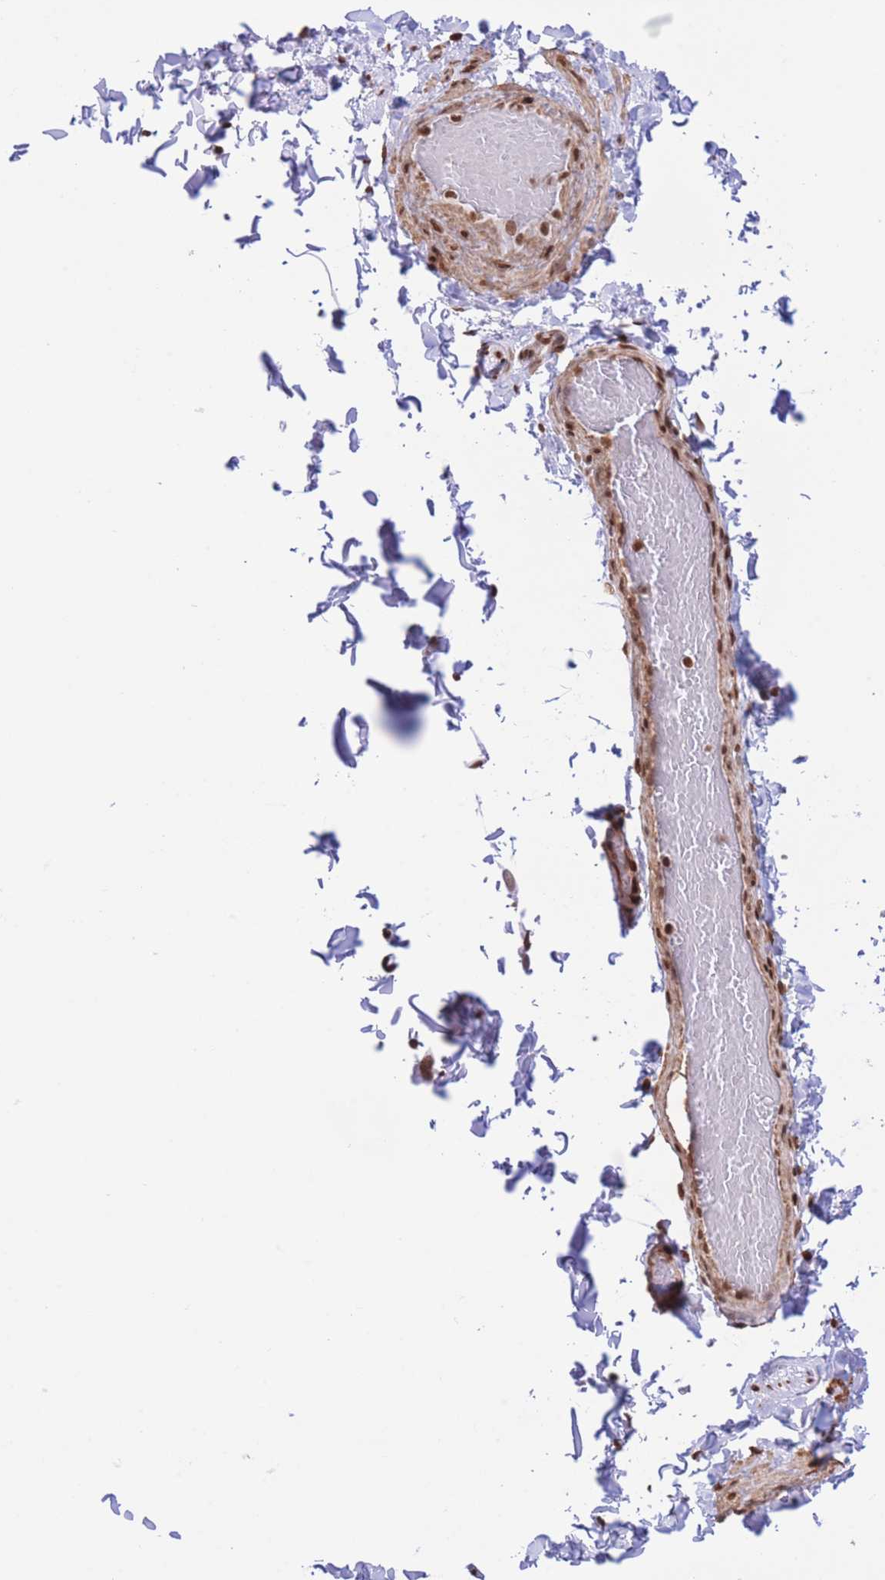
{"staining": {"intensity": "strong", "quantity": ">75%", "location": "nuclear"}, "tissue": "adipose tissue", "cell_type": "Adipocytes", "image_type": "normal", "snomed": [{"axis": "morphology", "description": "Normal tissue, NOS"}, {"axis": "topography", "description": "Soft tissue"}, {"axis": "topography", "description": "Vascular tissue"}, {"axis": "topography", "description": "Peripheral nerve tissue"}], "caption": "Immunohistochemistry of normal adipose tissue exhibits high levels of strong nuclear staining in approximately >75% of adipocytes. The protein is shown in brown color, while the nuclei are stained blue.", "gene": "H2BC10", "patient": {"sex": "male", "age": 32}}